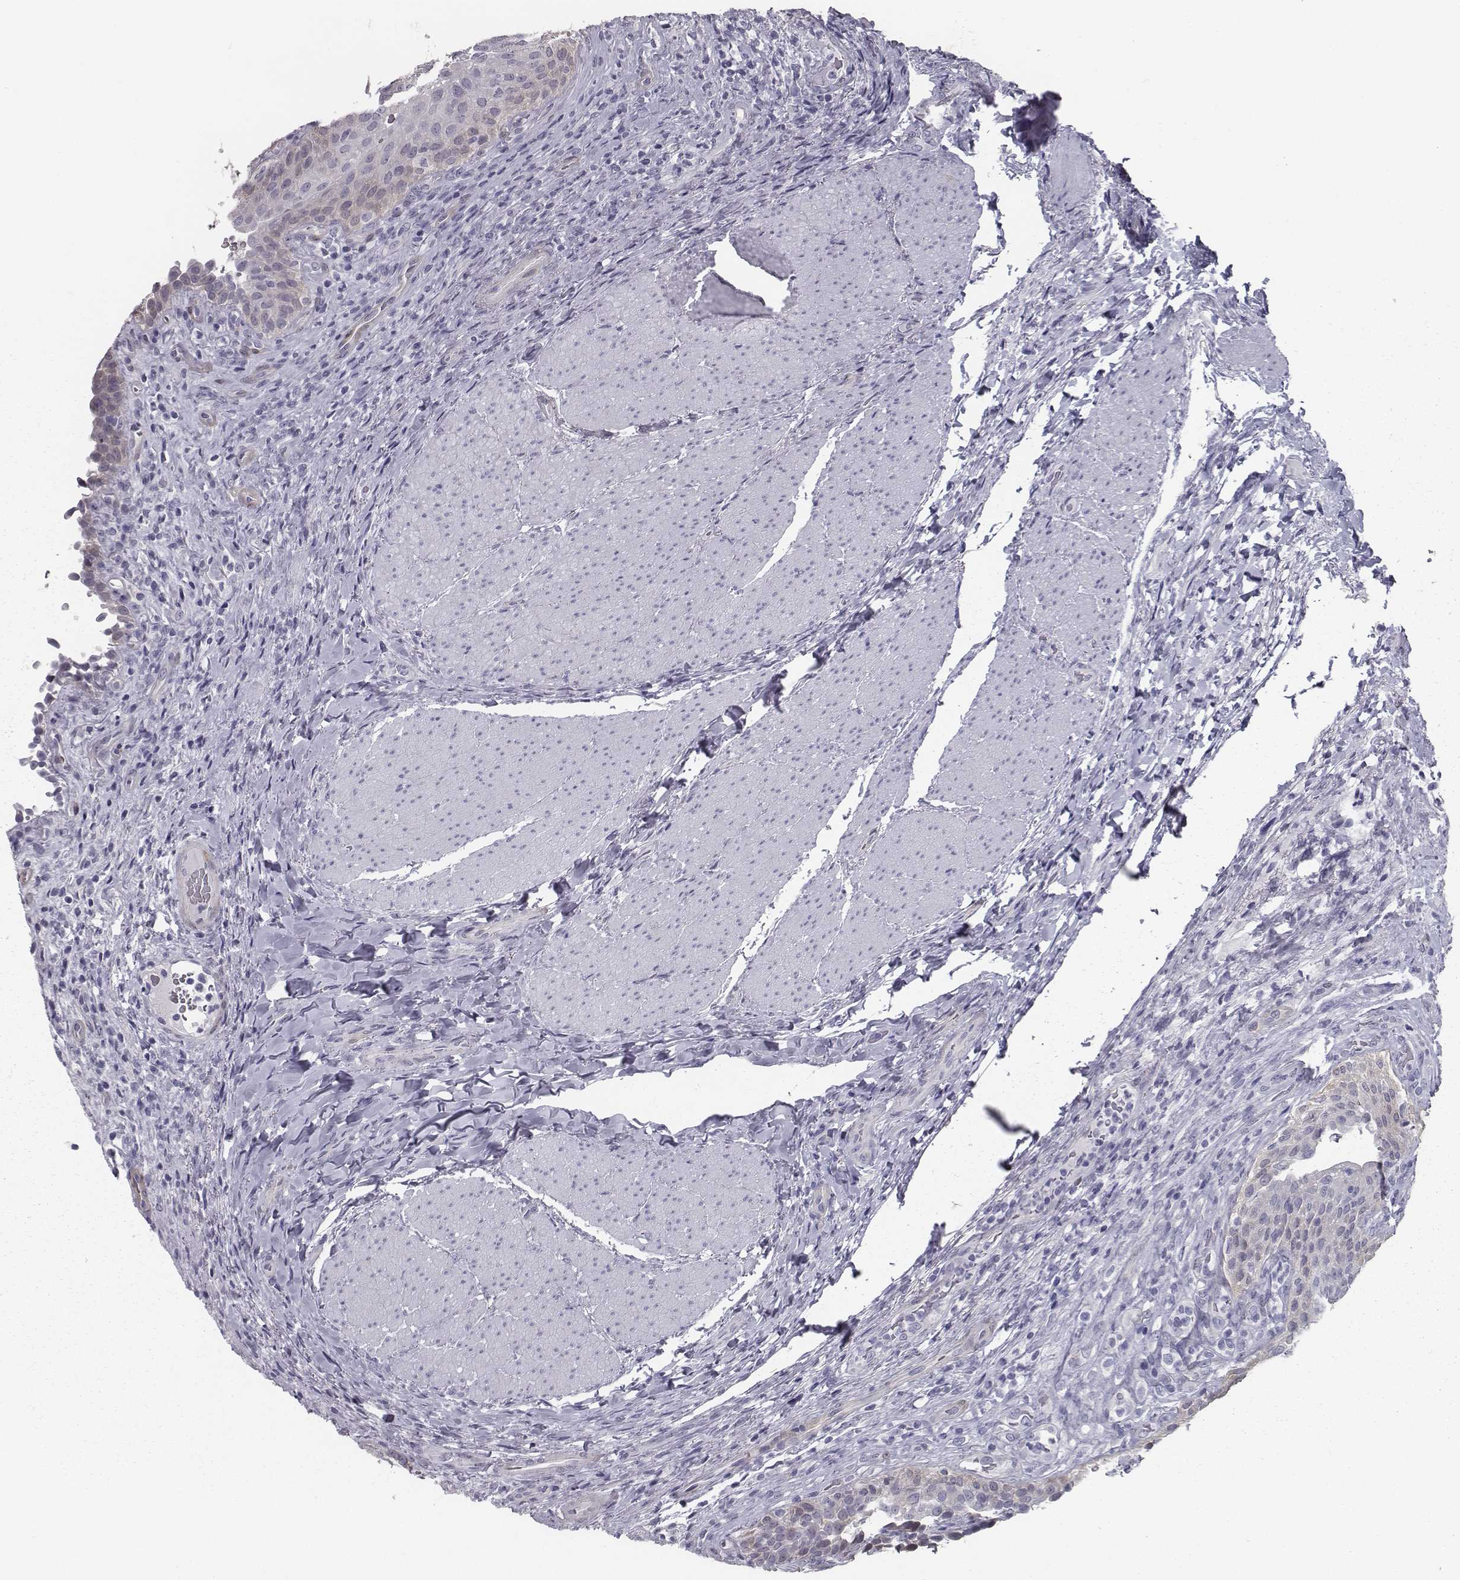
{"staining": {"intensity": "weak", "quantity": "25%-75%", "location": "cytoplasmic/membranous"}, "tissue": "urinary bladder", "cell_type": "Urothelial cells", "image_type": "normal", "snomed": [{"axis": "morphology", "description": "Normal tissue, NOS"}, {"axis": "topography", "description": "Urinary bladder"}, {"axis": "topography", "description": "Peripheral nerve tissue"}], "caption": "An image showing weak cytoplasmic/membranous positivity in approximately 25%-75% of urothelial cells in normal urinary bladder, as visualized by brown immunohistochemical staining.", "gene": "ISYNA1", "patient": {"sex": "male", "age": 66}}